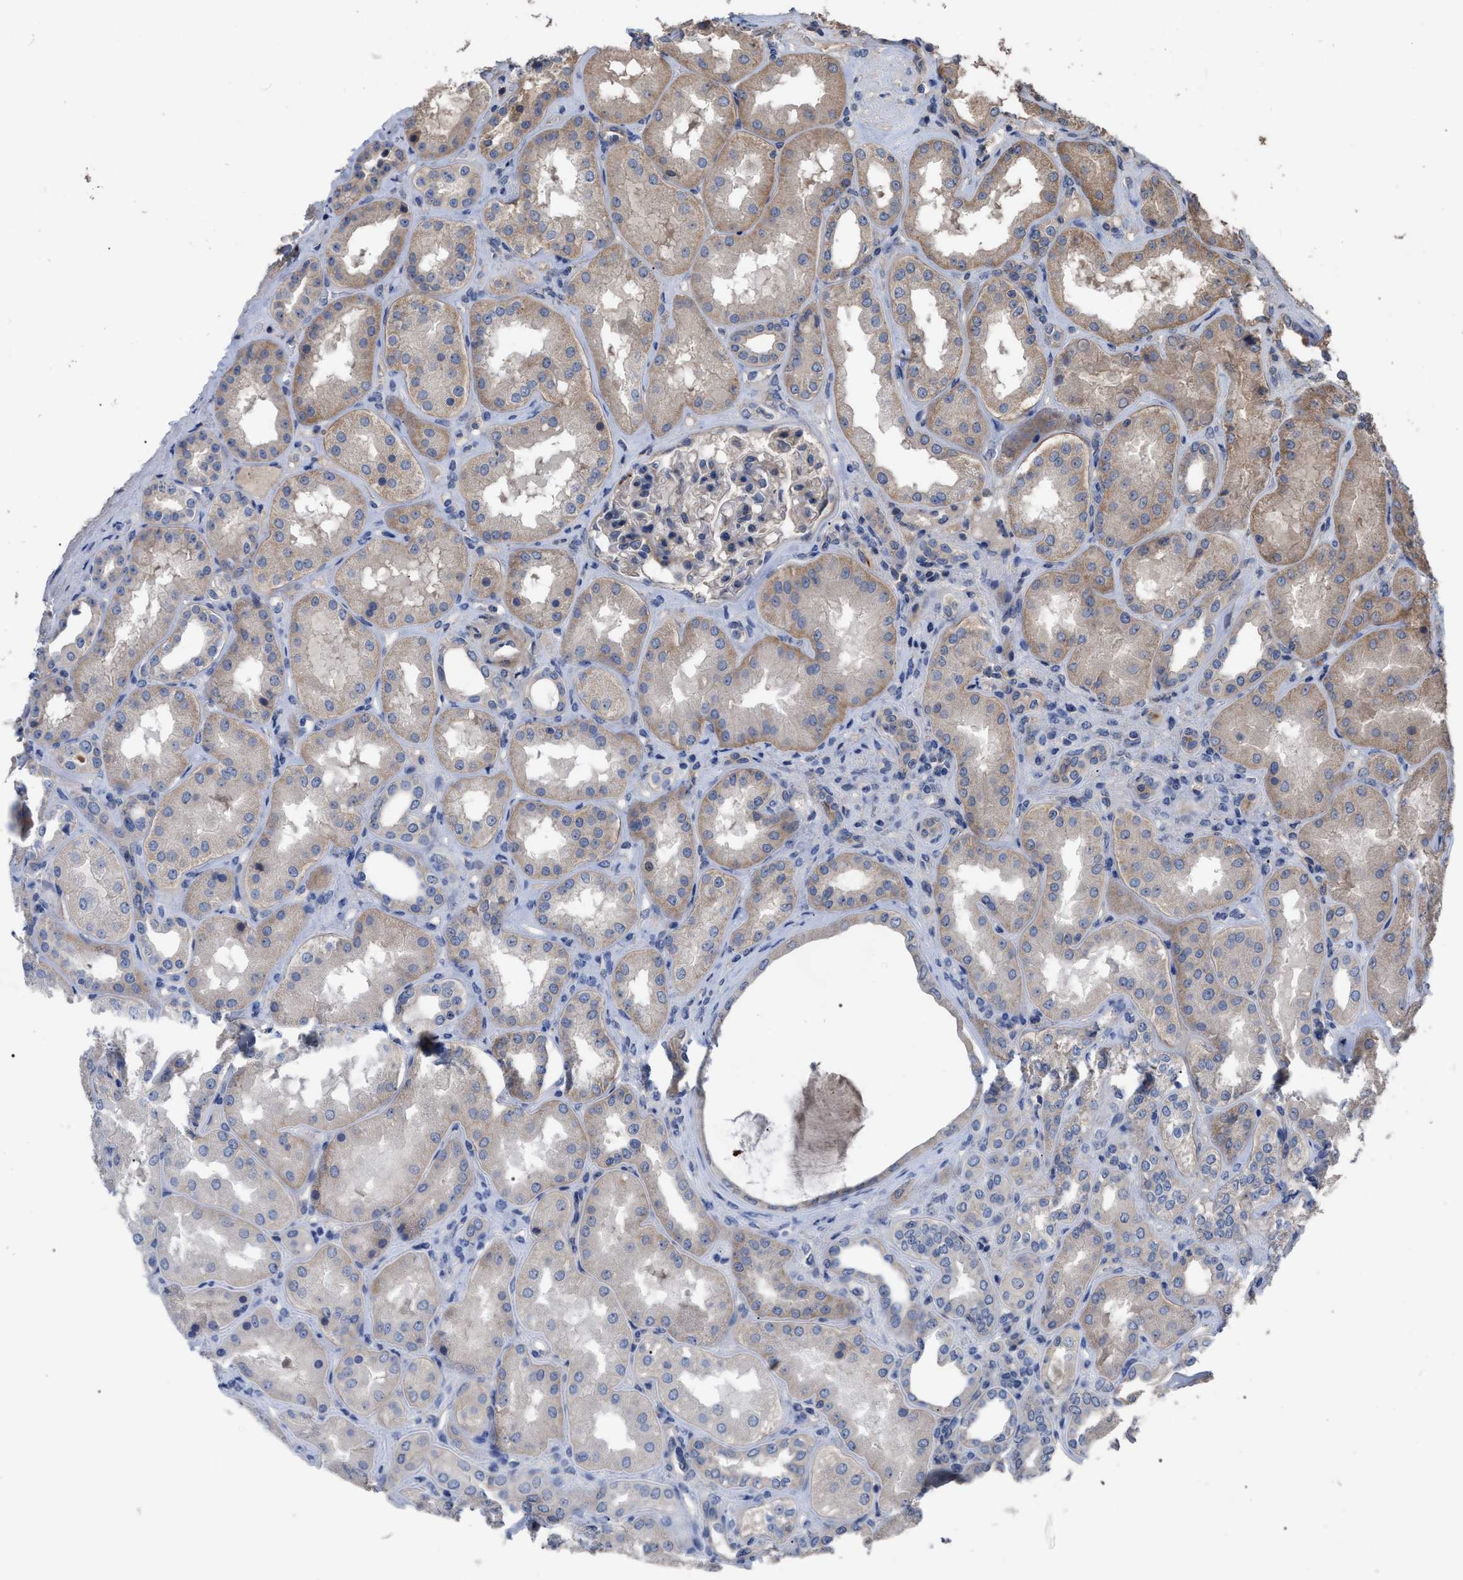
{"staining": {"intensity": "weak", "quantity": "25%-75%", "location": "cytoplasmic/membranous"}, "tissue": "kidney", "cell_type": "Cells in glomeruli", "image_type": "normal", "snomed": [{"axis": "morphology", "description": "Normal tissue, NOS"}, {"axis": "topography", "description": "Kidney"}], "caption": "Protein analysis of normal kidney exhibits weak cytoplasmic/membranous staining in approximately 25%-75% of cells in glomeruli. Nuclei are stained in blue.", "gene": "BTN2A1", "patient": {"sex": "female", "age": 56}}